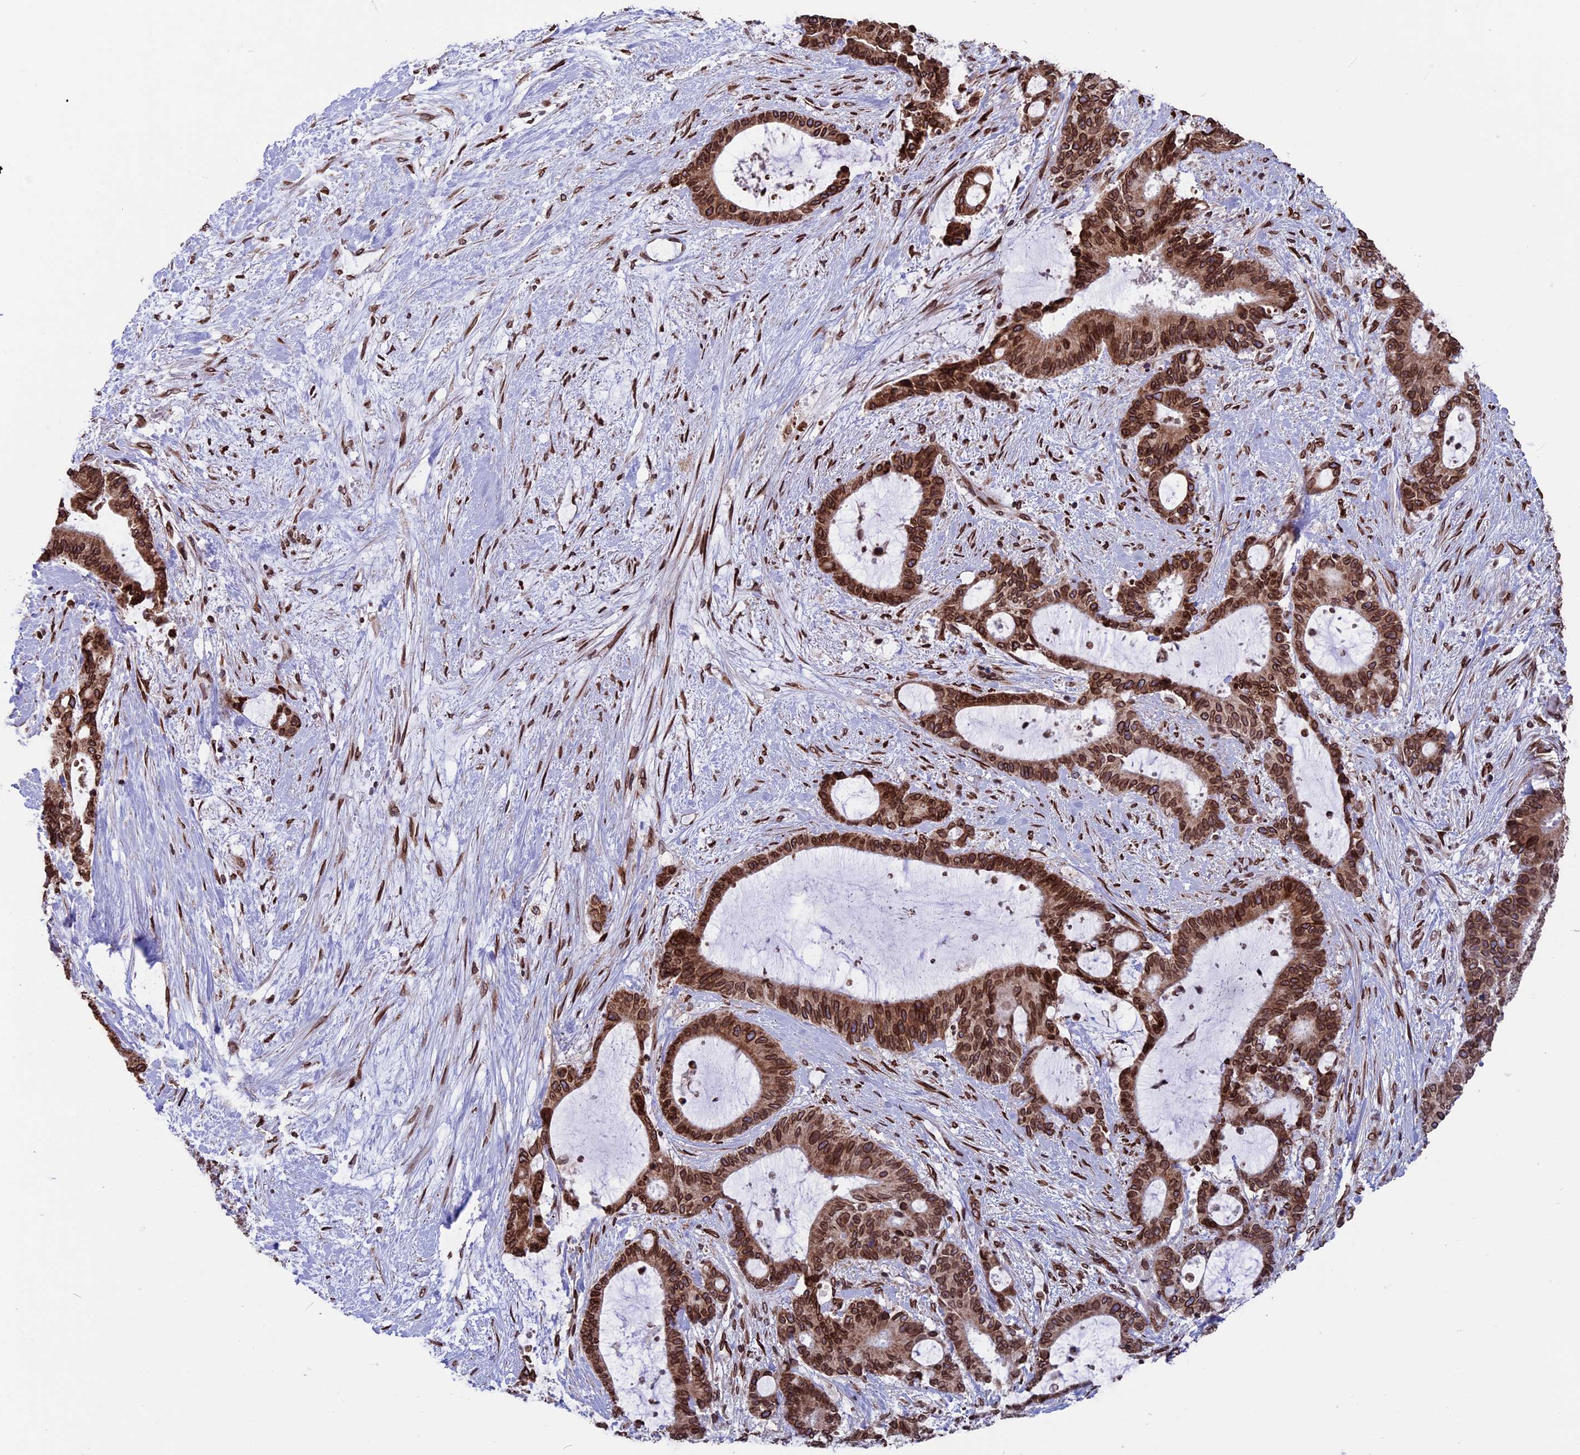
{"staining": {"intensity": "strong", "quantity": ">75%", "location": "cytoplasmic/membranous,nuclear"}, "tissue": "liver cancer", "cell_type": "Tumor cells", "image_type": "cancer", "snomed": [{"axis": "morphology", "description": "Normal tissue, NOS"}, {"axis": "morphology", "description": "Cholangiocarcinoma"}, {"axis": "topography", "description": "Liver"}, {"axis": "topography", "description": "Peripheral nerve tissue"}], "caption": "Liver cancer (cholangiocarcinoma) tissue shows strong cytoplasmic/membranous and nuclear staining in approximately >75% of tumor cells, visualized by immunohistochemistry.", "gene": "PTCHD4", "patient": {"sex": "female", "age": 73}}